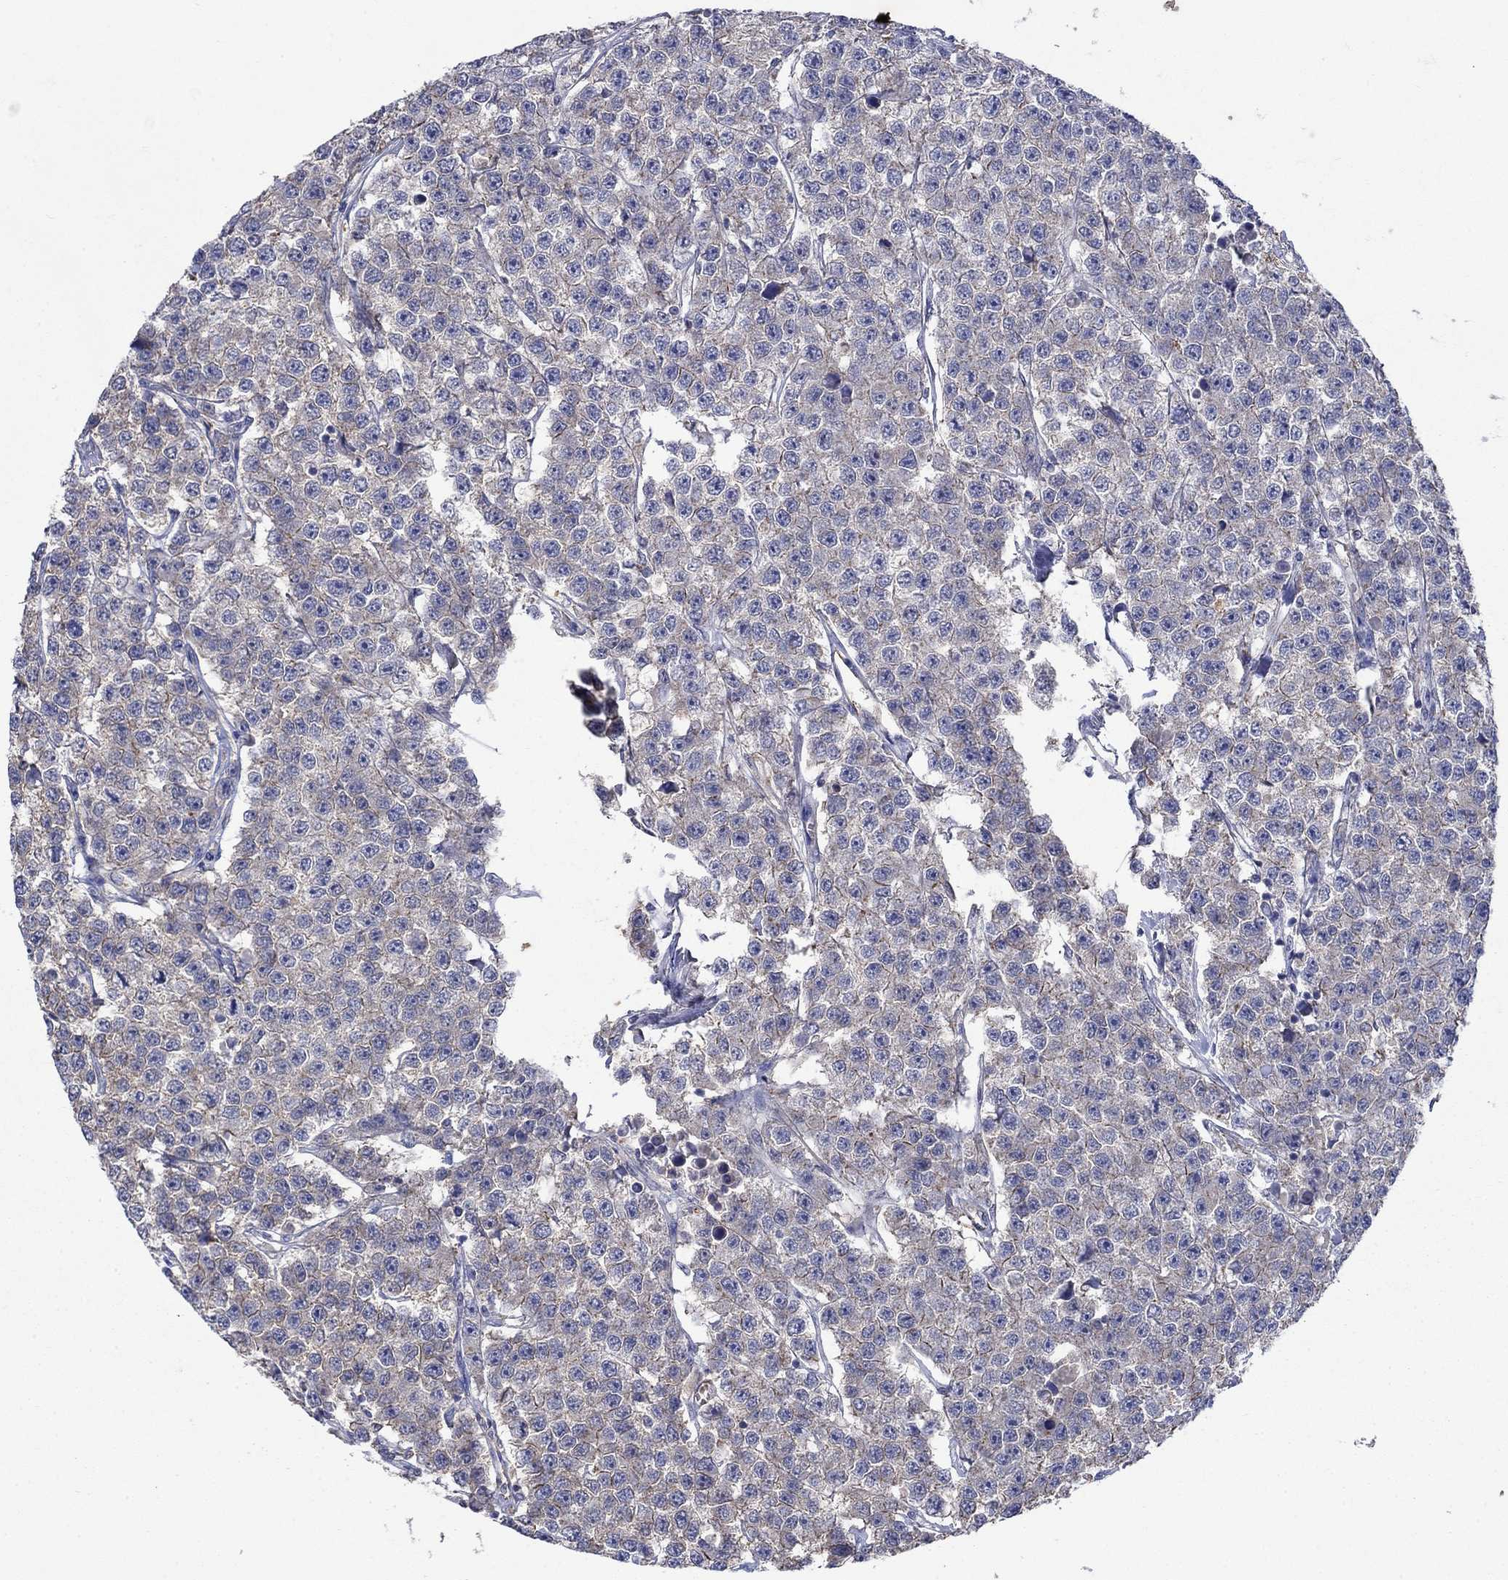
{"staining": {"intensity": "weak", "quantity": "<25%", "location": "cytoplasmic/membranous"}, "tissue": "testis cancer", "cell_type": "Tumor cells", "image_type": "cancer", "snomed": [{"axis": "morphology", "description": "Seminoma, NOS"}, {"axis": "topography", "description": "Testis"}], "caption": "High power microscopy photomicrograph of an immunohistochemistry (IHC) micrograph of testis seminoma, revealing no significant expression in tumor cells. Nuclei are stained in blue.", "gene": "FLNC", "patient": {"sex": "male", "age": 59}}